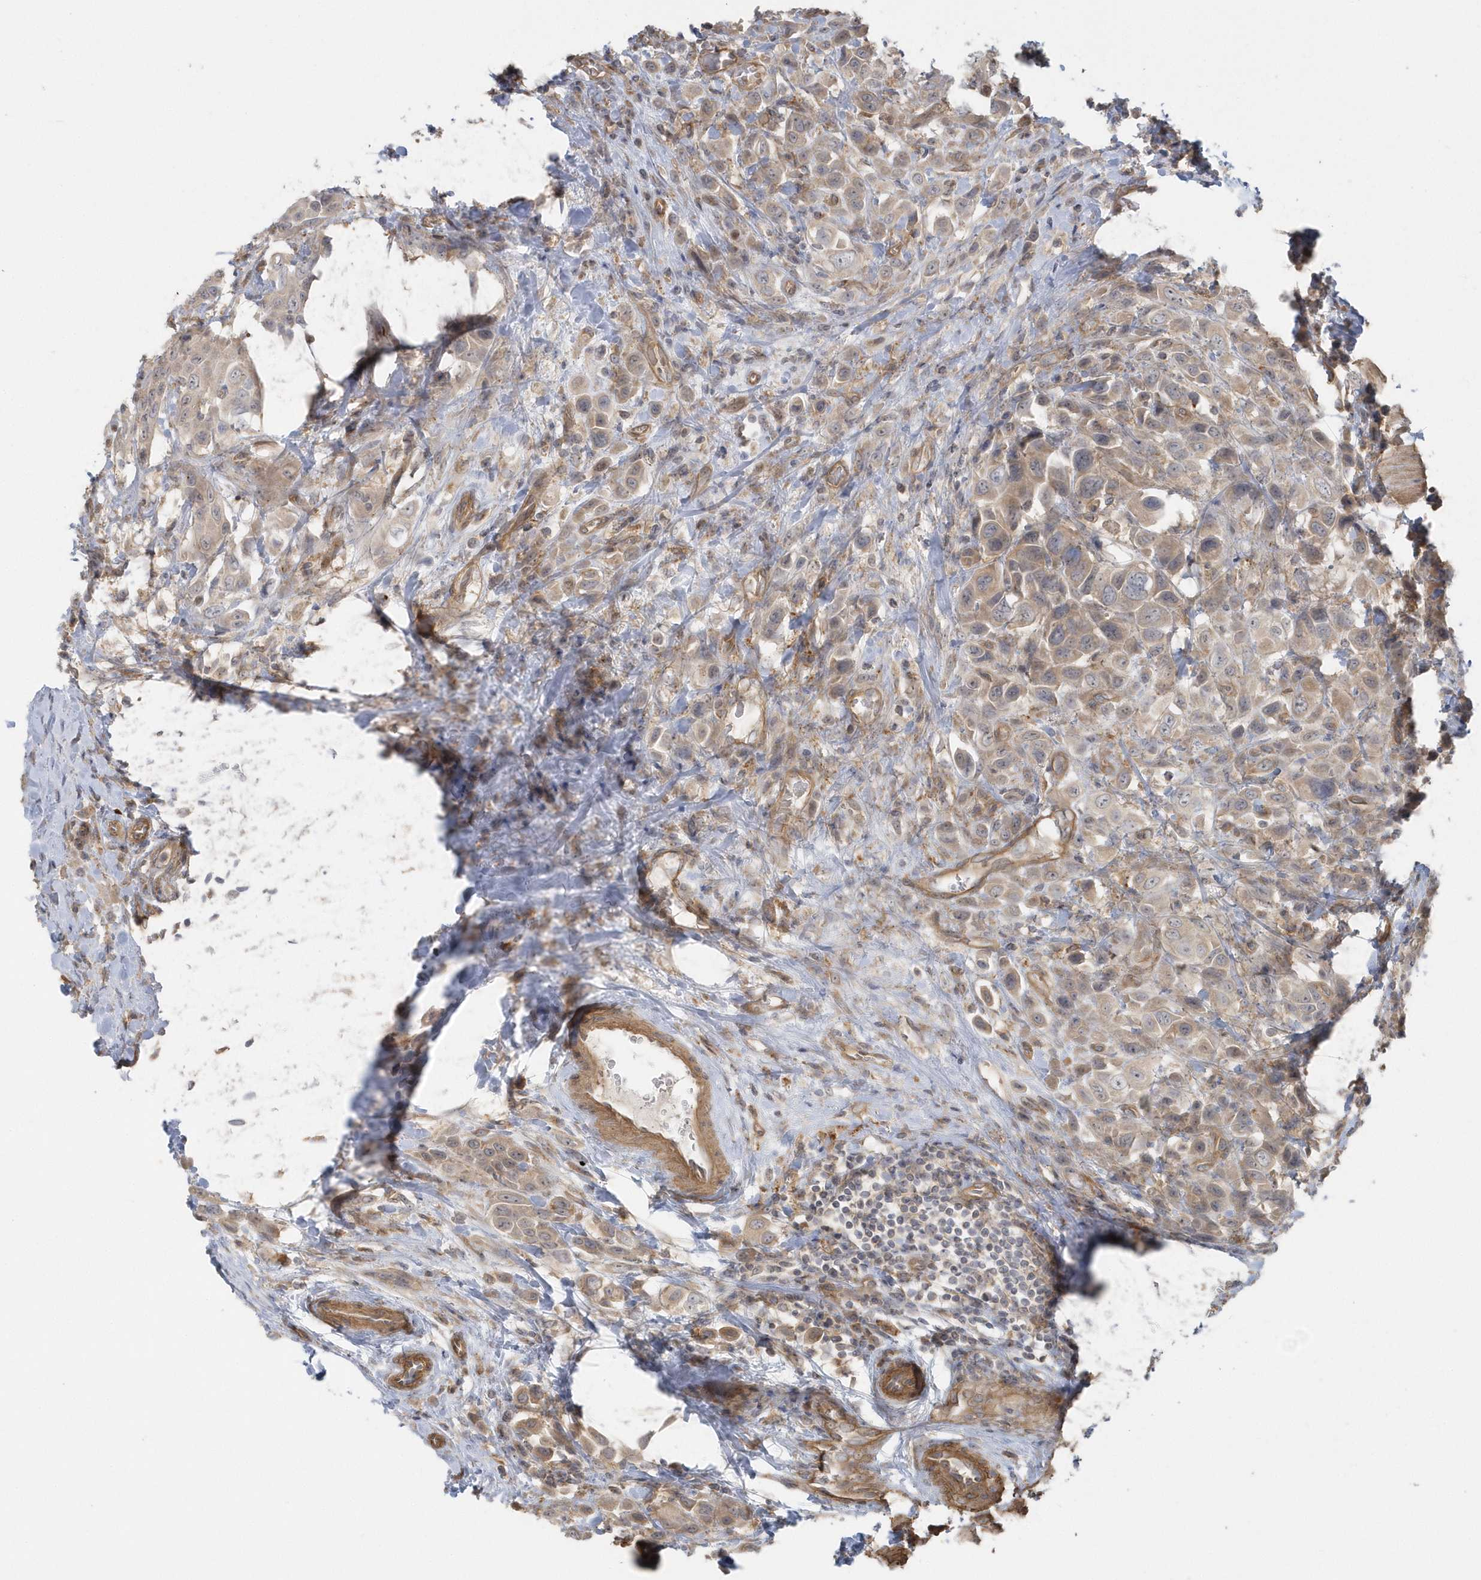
{"staining": {"intensity": "weak", "quantity": "25%-75%", "location": "cytoplasmic/membranous"}, "tissue": "urothelial cancer", "cell_type": "Tumor cells", "image_type": "cancer", "snomed": [{"axis": "morphology", "description": "Urothelial carcinoma, High grade"}, {"axis": "topography", "description": "Urinary bladder"}], "caption": "A micrograph of urothelial cancer stained for a protein exhibits weak cytoplasmic/membranous brown staining in tumor cells.", "gene": "ACTR1A", "patient": {"sex": "male", "age": 50}}